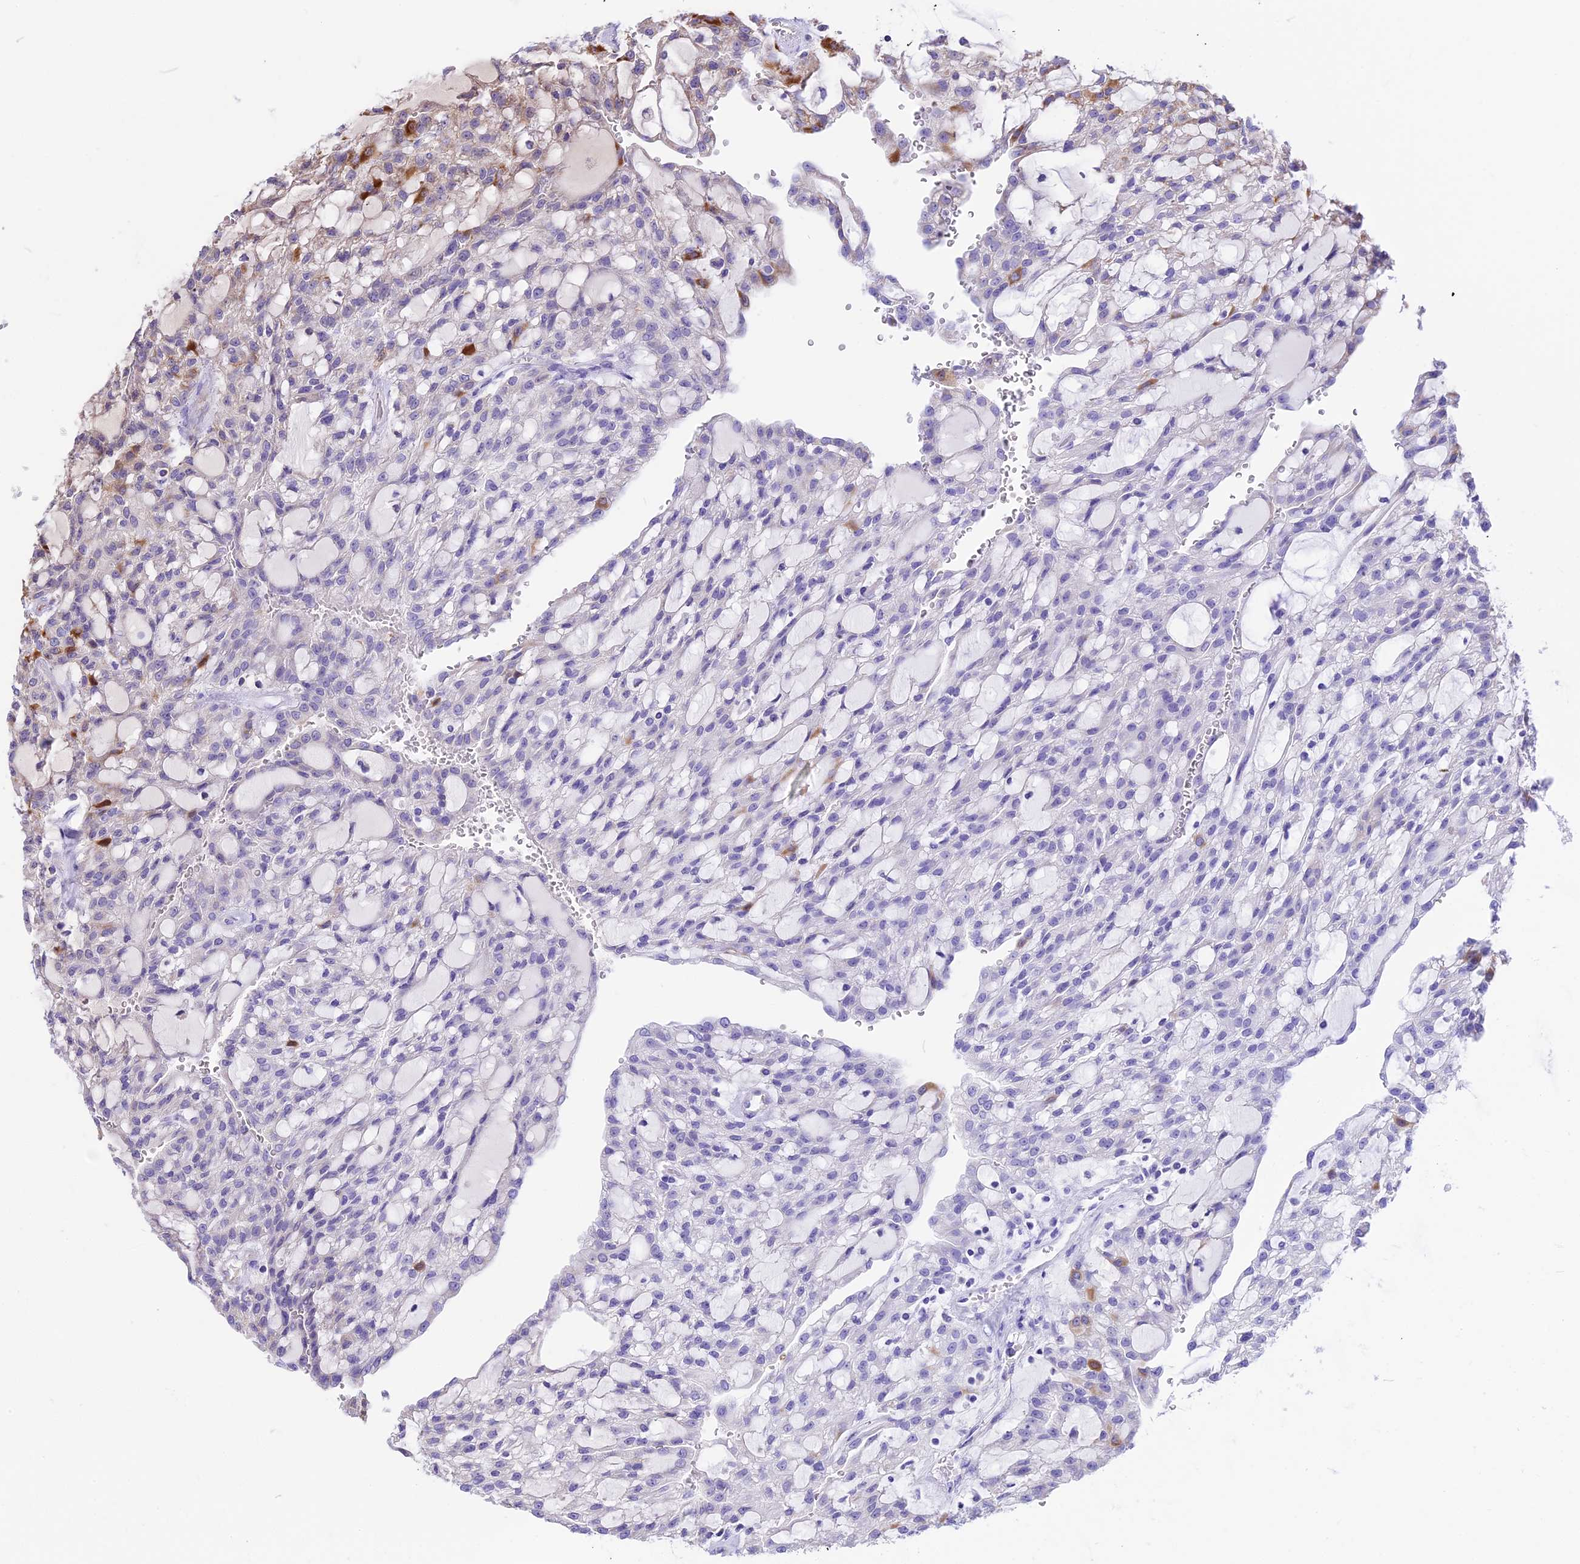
{"staining": {"intensity": "negative", "quantity": "none", "location": "none"}, "tissue": "renal cancer", "cell_type": "Tumor cells", "image_type": "cancer", "snomed": [{"axis": "morphology", "description": "Adenocarcinoma, NOS"}, {"axis": "topography", "description": "Kidney"}], "caption": "Immunohistochemistry (IHC) micrograph of human adenocarcinoma (renal) stained for a protein (brown), which reveals no staining in tumor cells.", "gene": "COX17", "patient": {"sex": "male", "age": 63}}